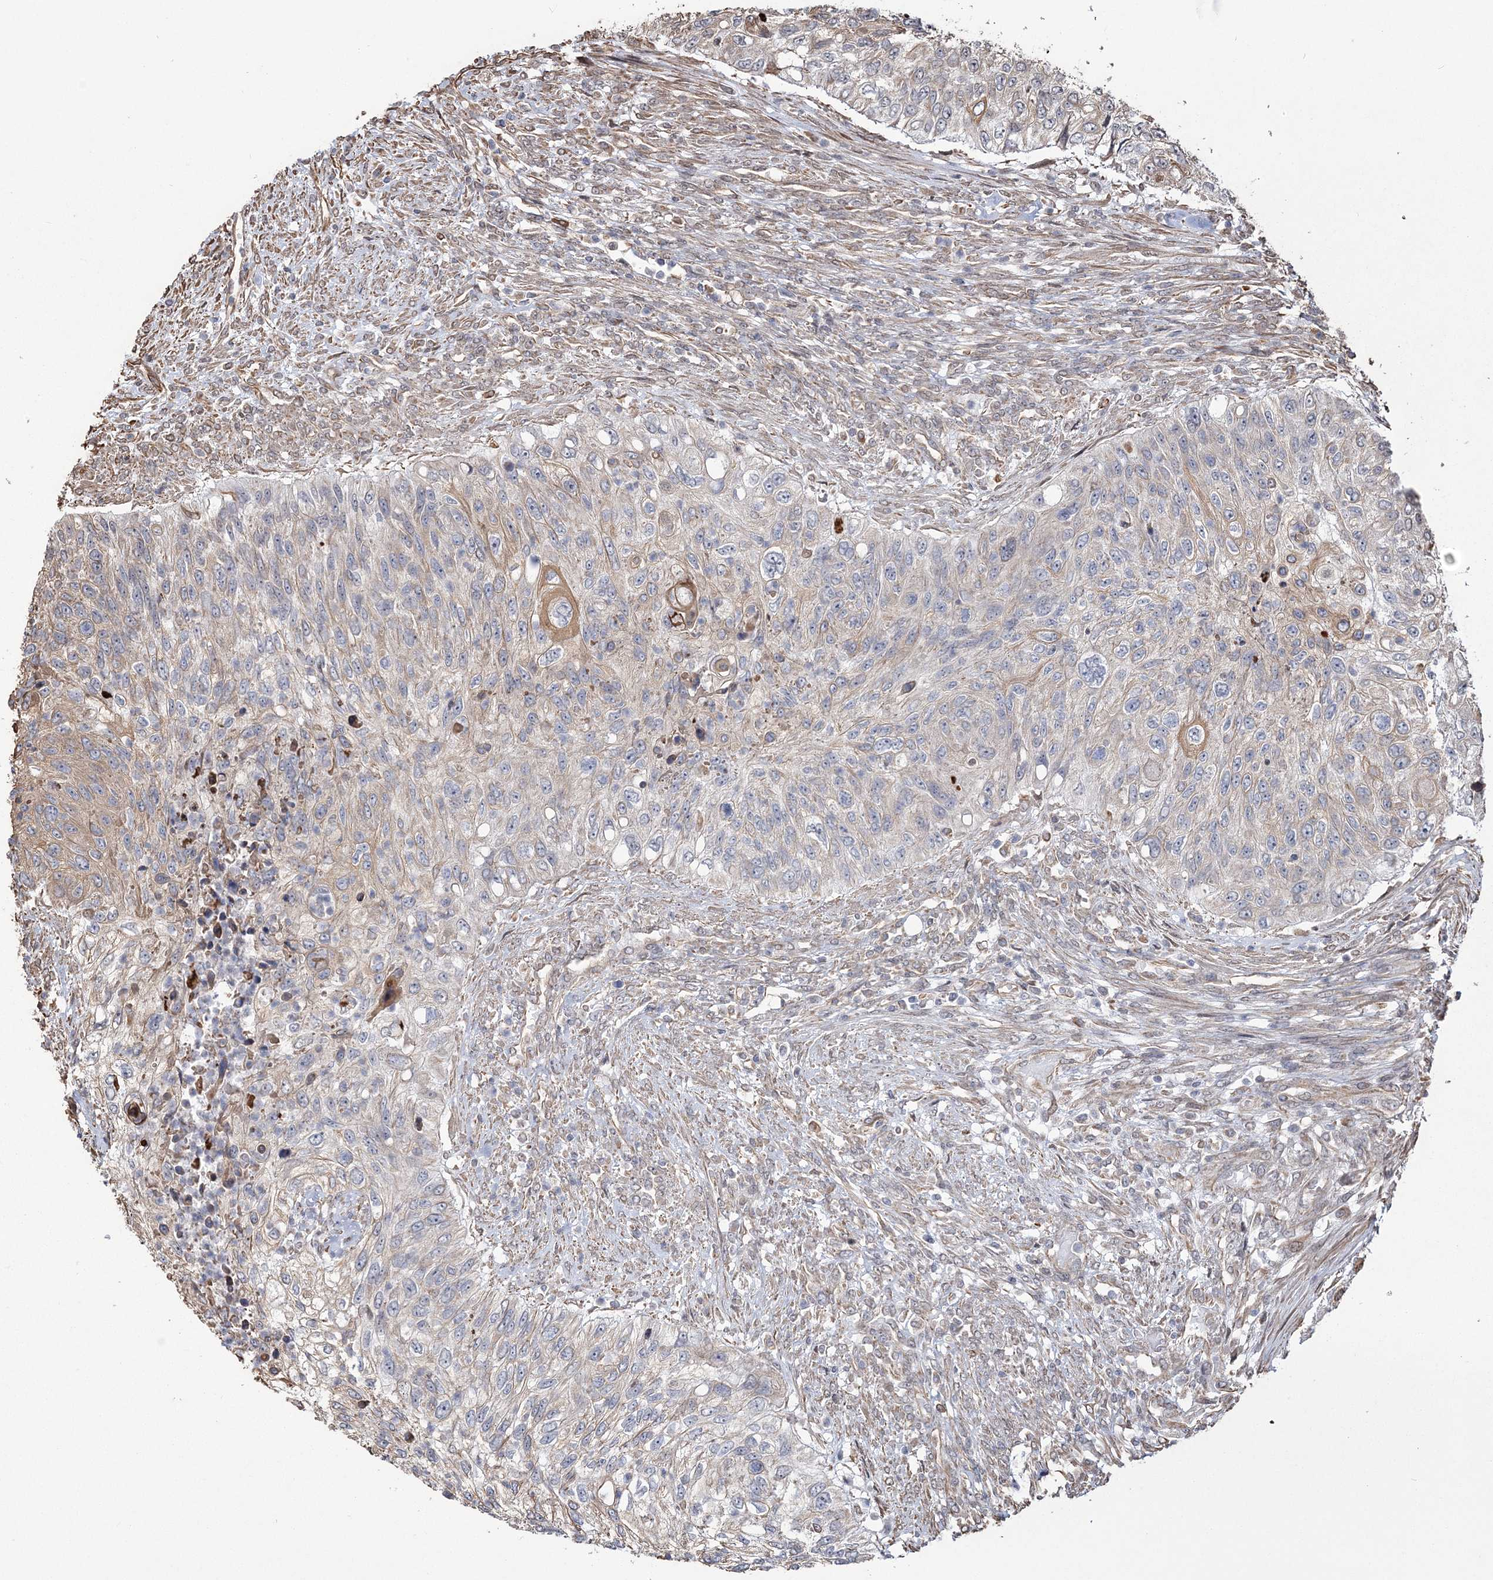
{"staining": {"intensity": "weak", "quantity": "<25%", "location": "cytoplasmic/membranous"}, "tissue": "urothelial cancer", "cell_type": "Tumor cells", "image_type": "cancer", "snomed": [{"axis": "morphology", "description": "Urothelial carcinoma, High grade"}, {"axis": "topography", "description": "Urinary bladder"}], "caption": "Tumor cells show no significant positivity in urothelial carcinoma (high-grade). (Brightfield microscopy of DAB immunohistochemistry (IHC) at high magnification).", "gene": "ATP11B", "patient": {"sex": "female", "age": 60}}